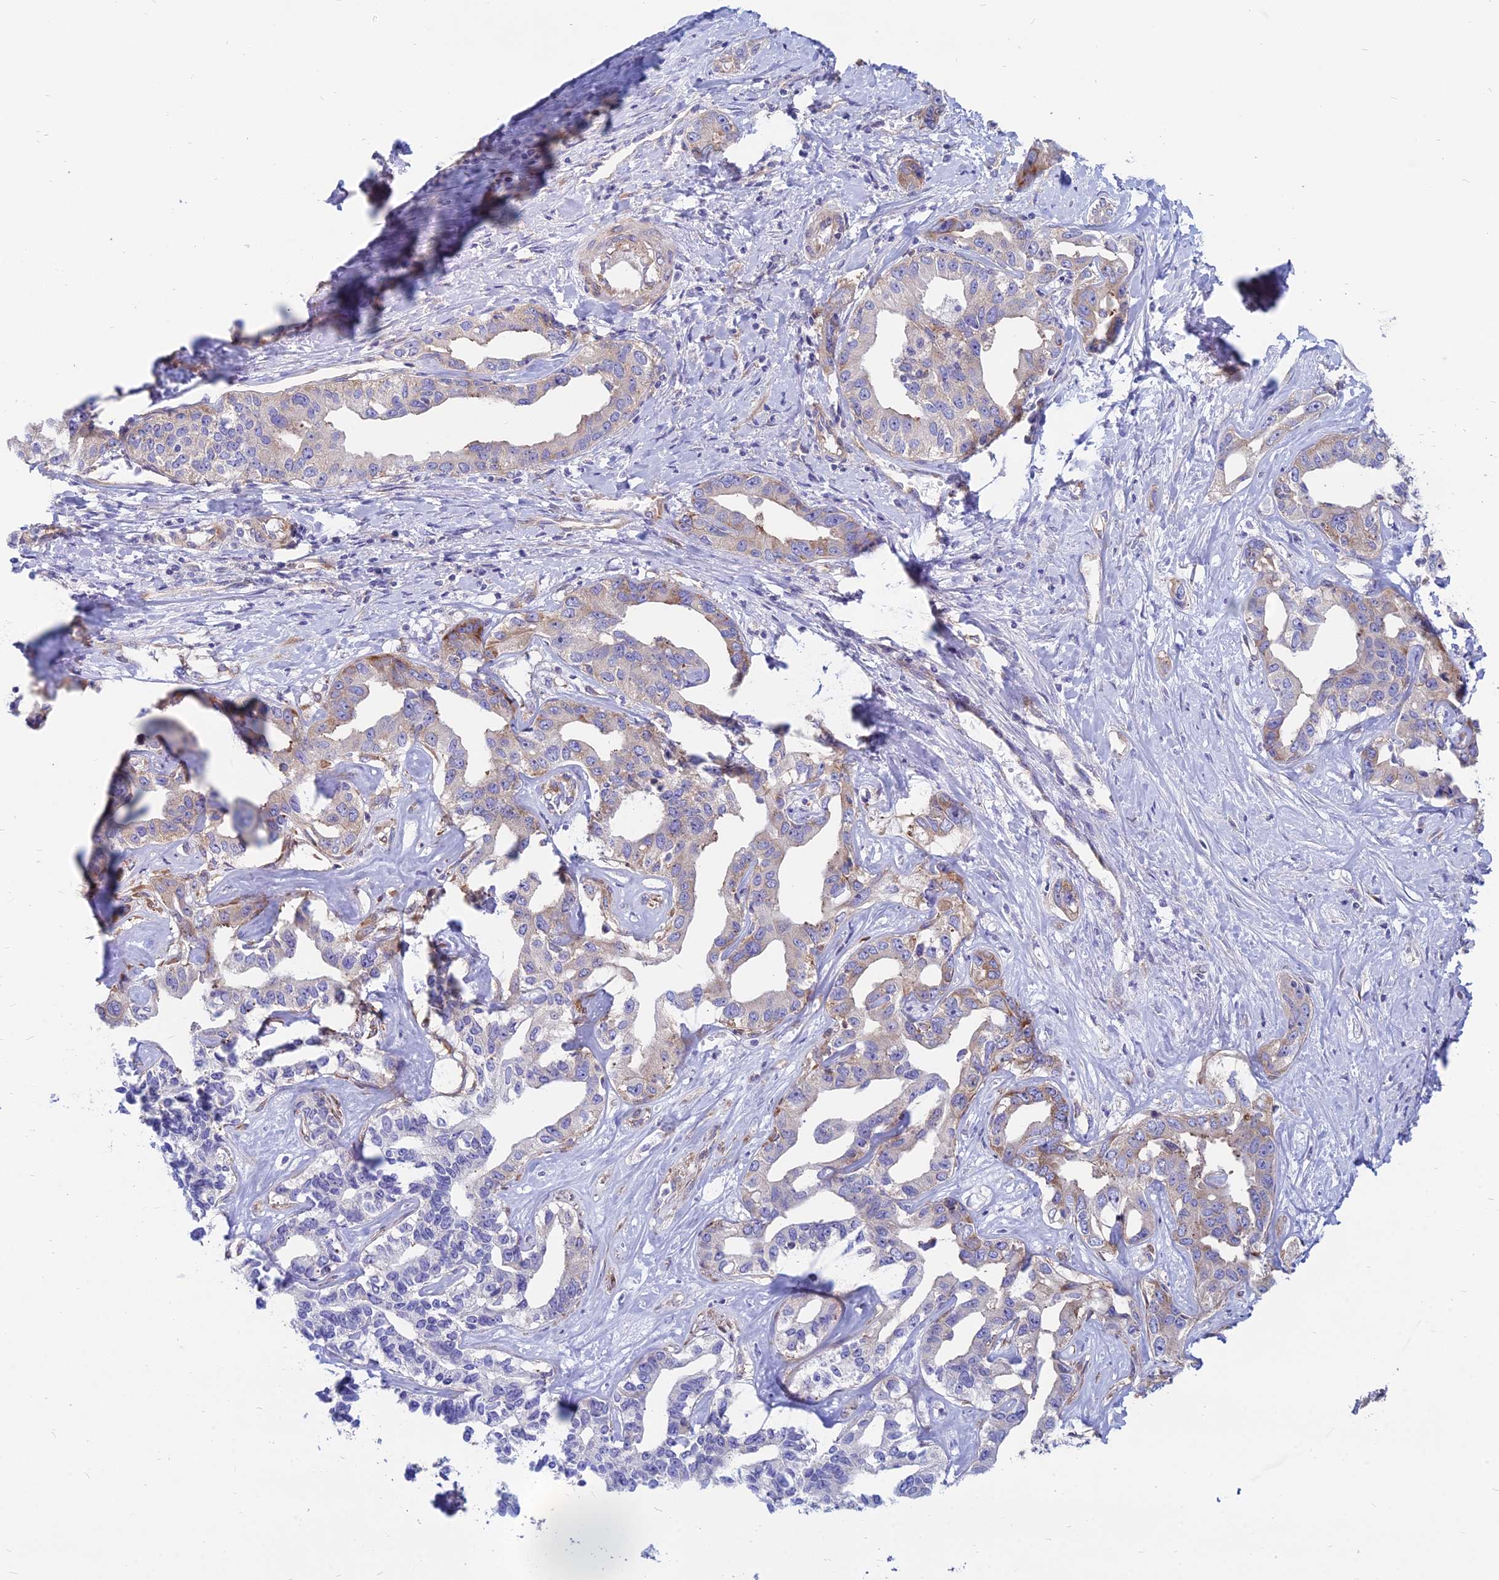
{"staining": {"intensity": "weak", "quantity": "25%-75%", "location": "cytoplasmic/membranous"}, "tissue": "liver cancer", "cell_type": "Tumor cells", "image_type": "cancer", "snomed": [{"axis": "morphology", "description": "Cholangiocarcinoma"}, {"axis": "topography", "description": "Liver"}], "caption": "Immunohistochemistry (DAB (3,3'-diaminobenzidine)) staining of liver cancer demonstrates weak cytoplasmic/membranous protein expression in approximately 25%-75% of tumor cells.", "gene": "TXLNA", "patient": {"sex": "male", "age": 59}}